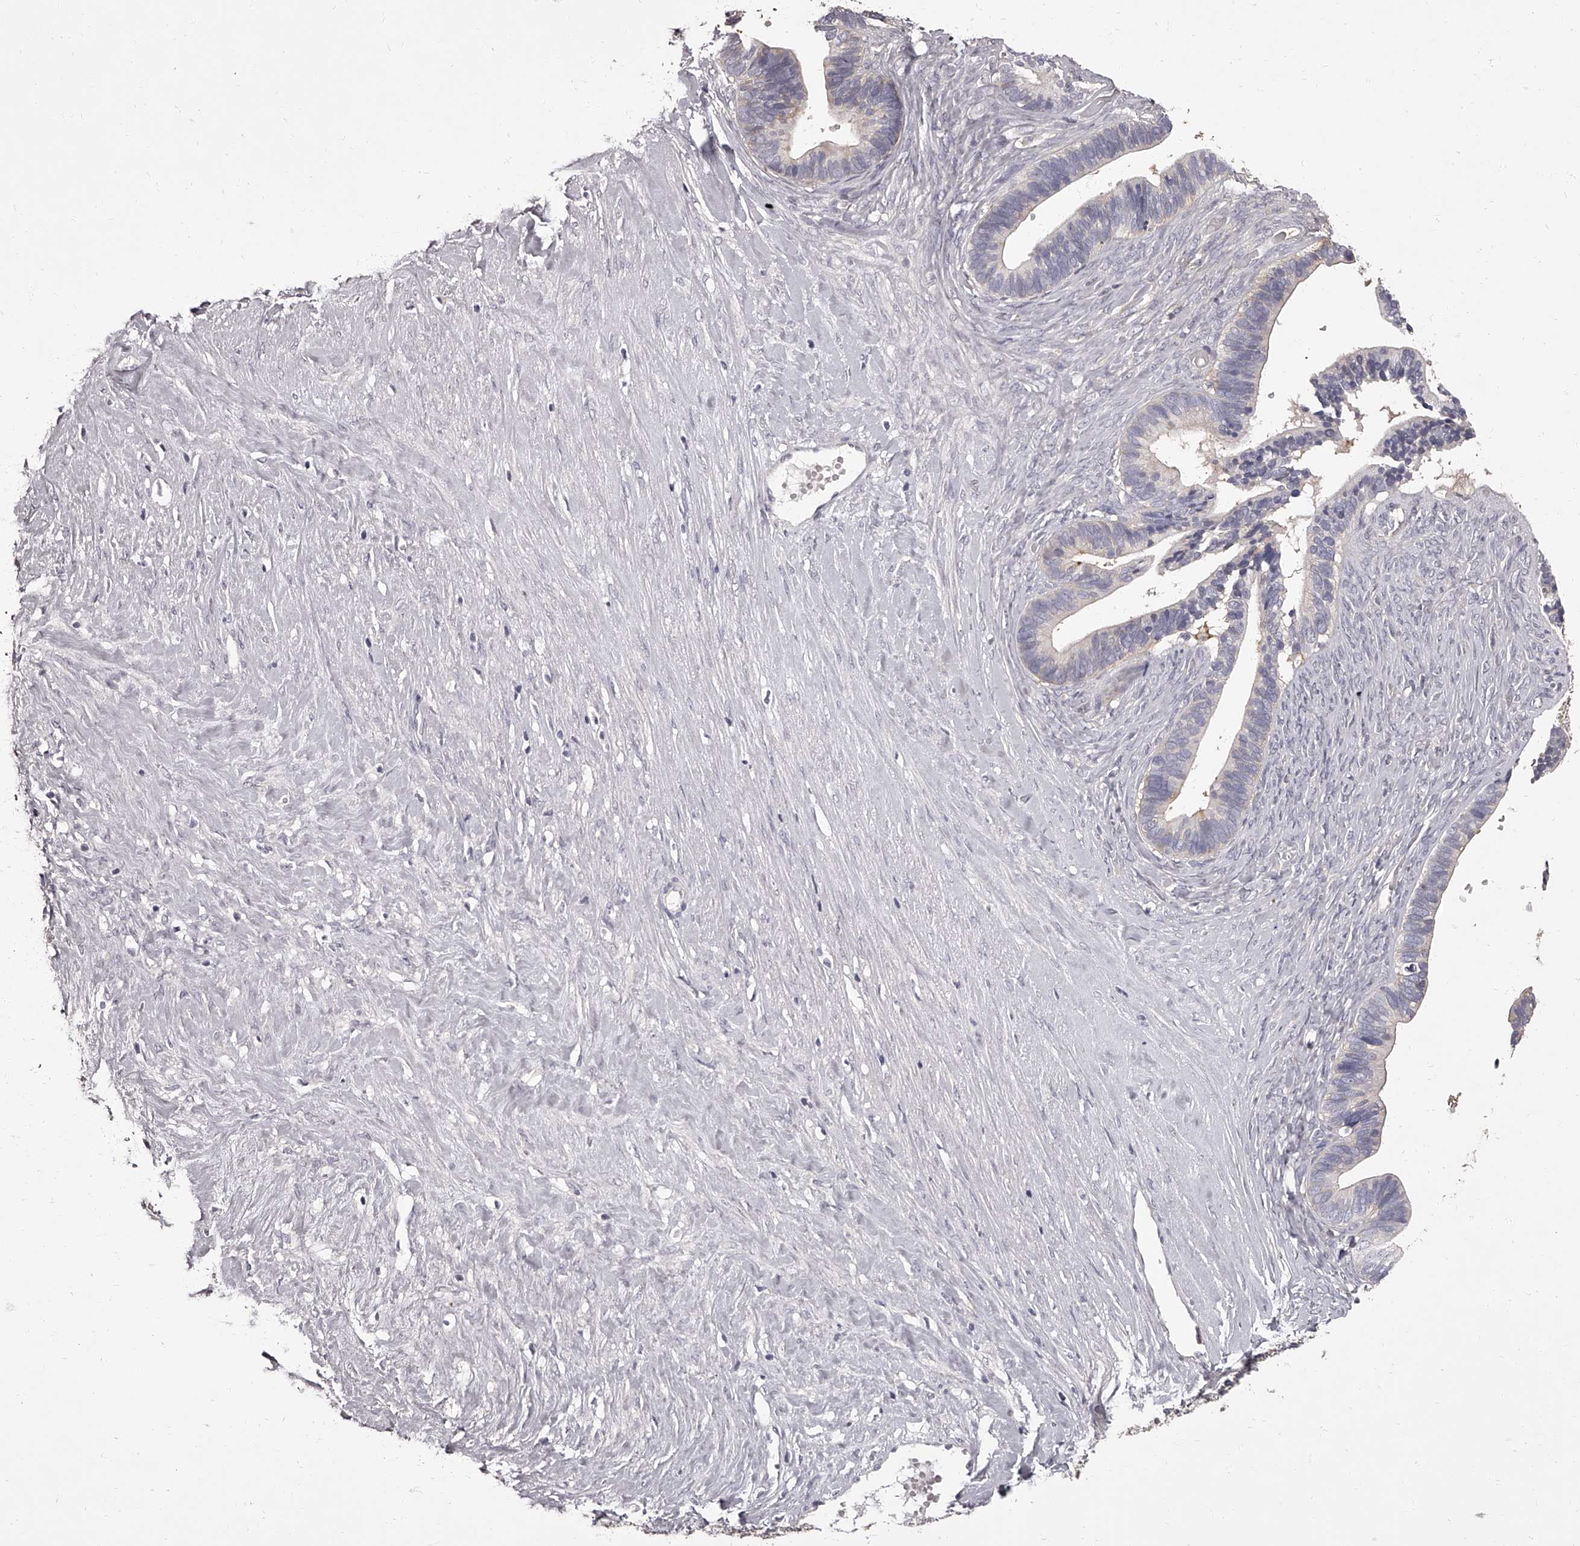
{"staining": {"intensity": "weak", "quantity": "25%-75%", "location": "cytoplasmic/membranous"}, "tissue": "ovarian cancer", "cell_type": "Tumor cells", "image_type": "cancer", "snomed": [{"axis": "morphology", "description": "Cystadenocarcinoma, serous, NOS"}, {"axis": "topography", "description": "Ovary"}], "caption": "Human serous cystadenocarcinoma (ovarian) stained for a protein (brown) shows weak cytoplasmic/membranous positive expression in about 25%-75% of tumor cells.", "gene": "APEH", "patient": {"sex": "female", "age": 56}}